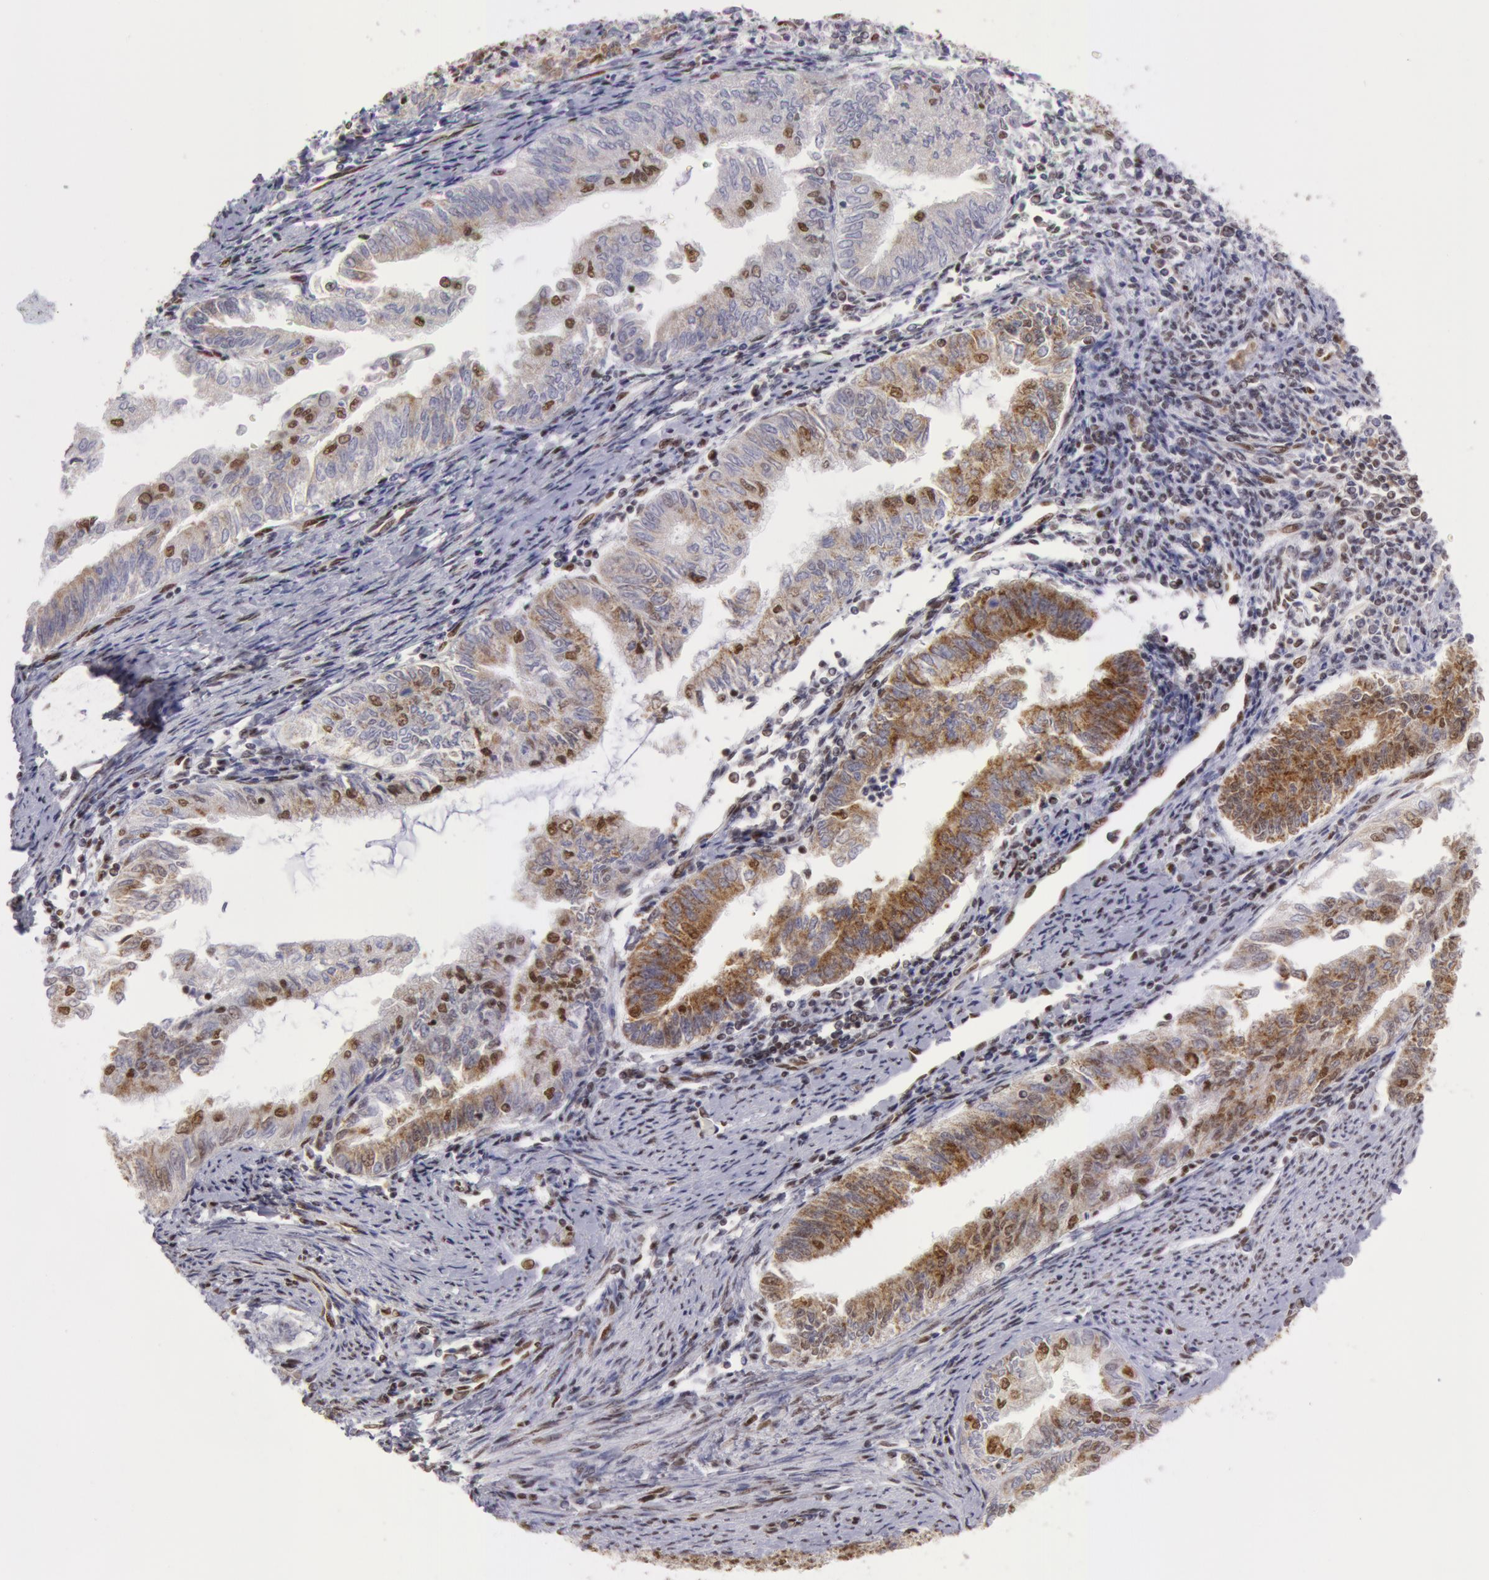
{"staining": {"intensity": "moderate", "quantity": "25%-75%", "location": "cytoplasmic/membranous,nuclear"}, "tissue": "endometrial cancer", "cell_type": "Tumor cells", "image_type": "cancer", "snomed": [{"axis": "morphology", "description": "Adenocarcinoma, NOS"}, {"axis": "topography", "description": "Endometrium"}], "caption": "Immunohistochemical staining of endometrial cancer (adenocarcinoma) shows medium levels of moderate cytoplasmic/membranous and nuclear protein expression in approximately 25%-75% of tumor cells.", "gene": "VRTN", "patient": {"sex": "female", "age": 66}}